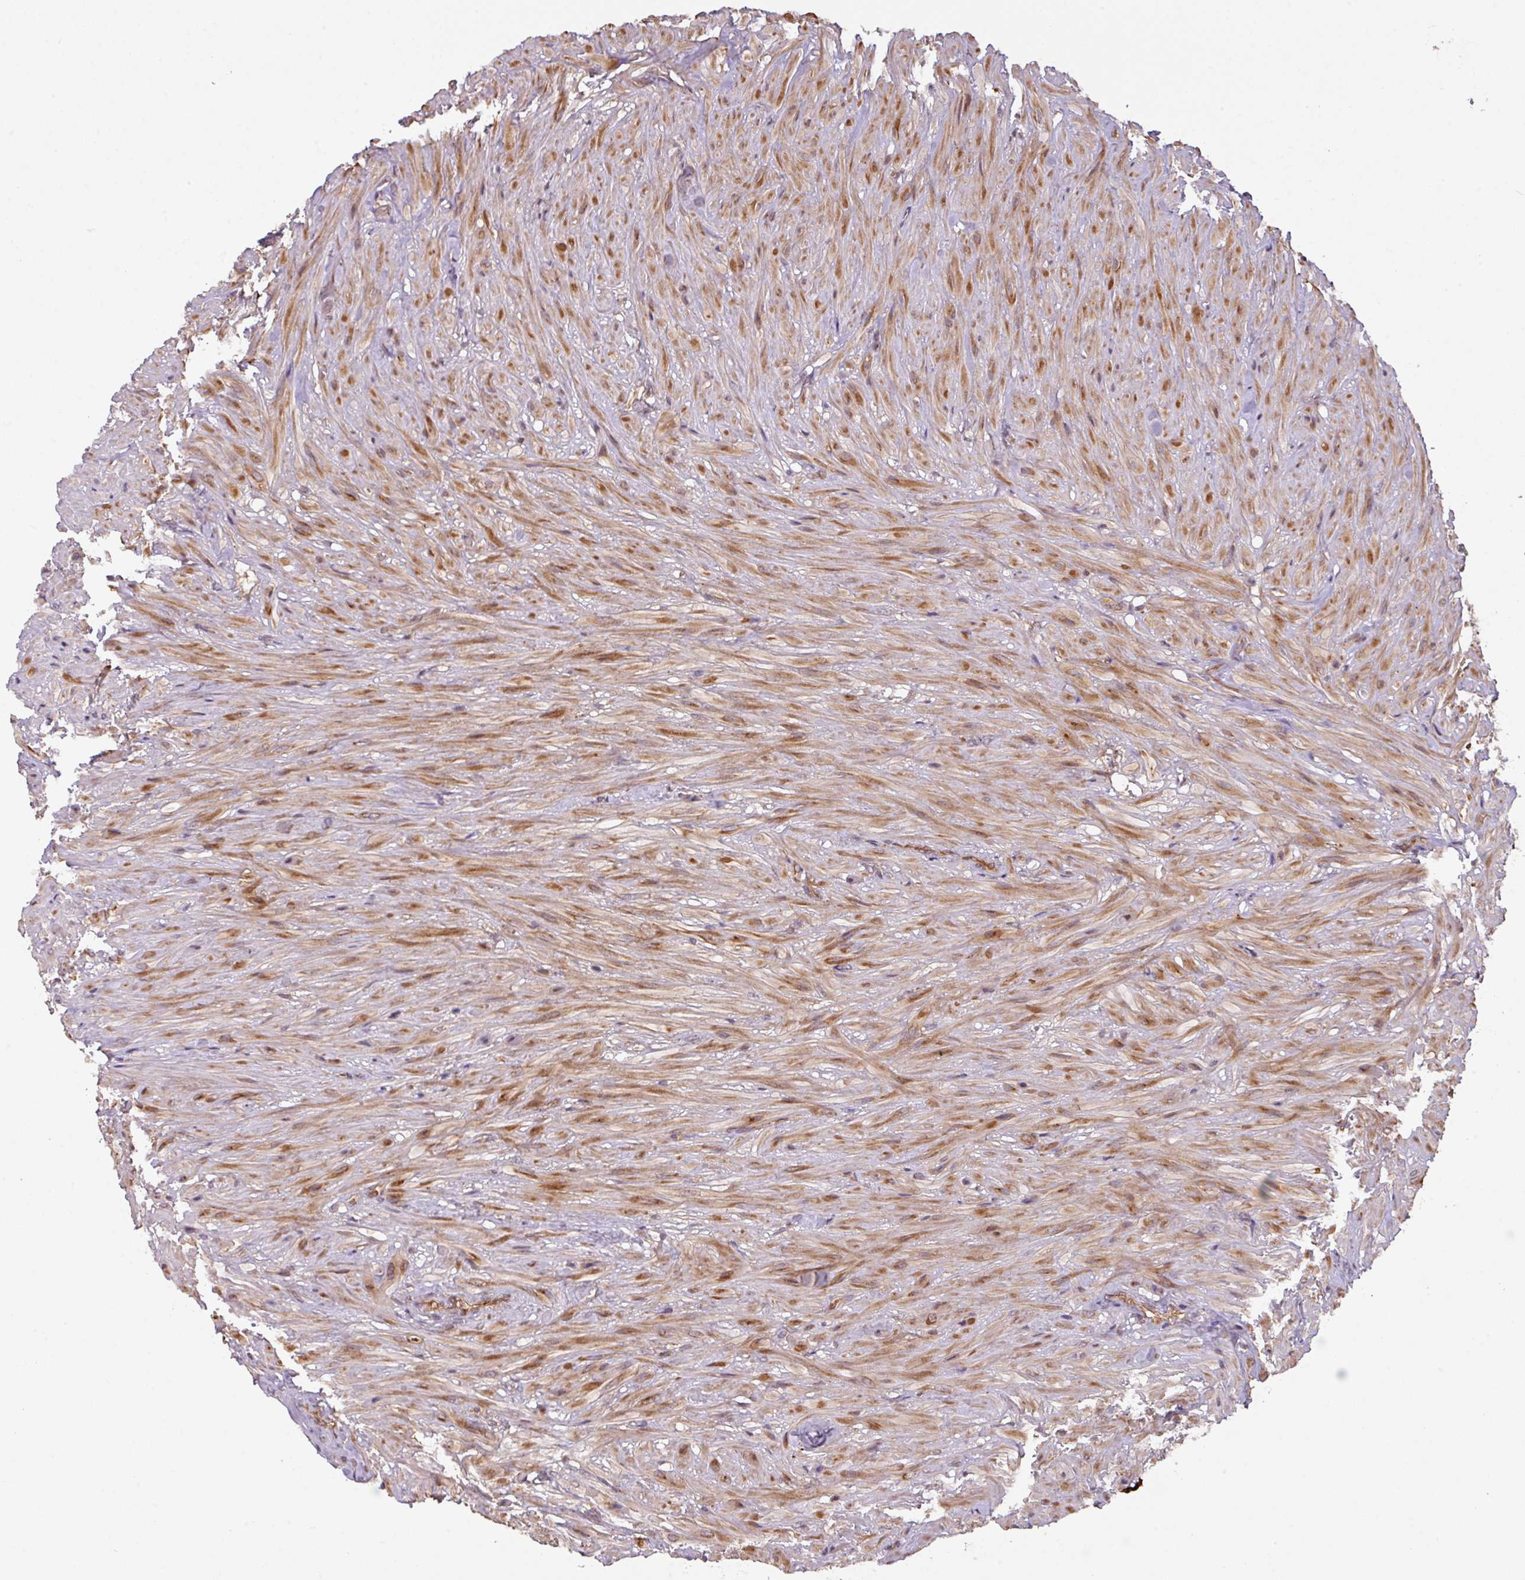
{"staining": {"intensity": "moderate", "quantity": ">75%", "location": "cytoplasmic/membranous"}, "tissue": "seminal vesicle", "cell_type": "Glandular cells", "image_type": "normal", "snomed": [{"axis": "morphology", "description": "Normal tissue, NOS"}, {"axis": "topography", "description": "Seminal veicle"}], "caption": "Protein staining of unremarkable seminal vesicle displays moderate cytoplasmic/membranous staining in approximately >75% of glandular cells.", "gene": "CYFIP2", "patient": {"sex": "male", "age": 62}}